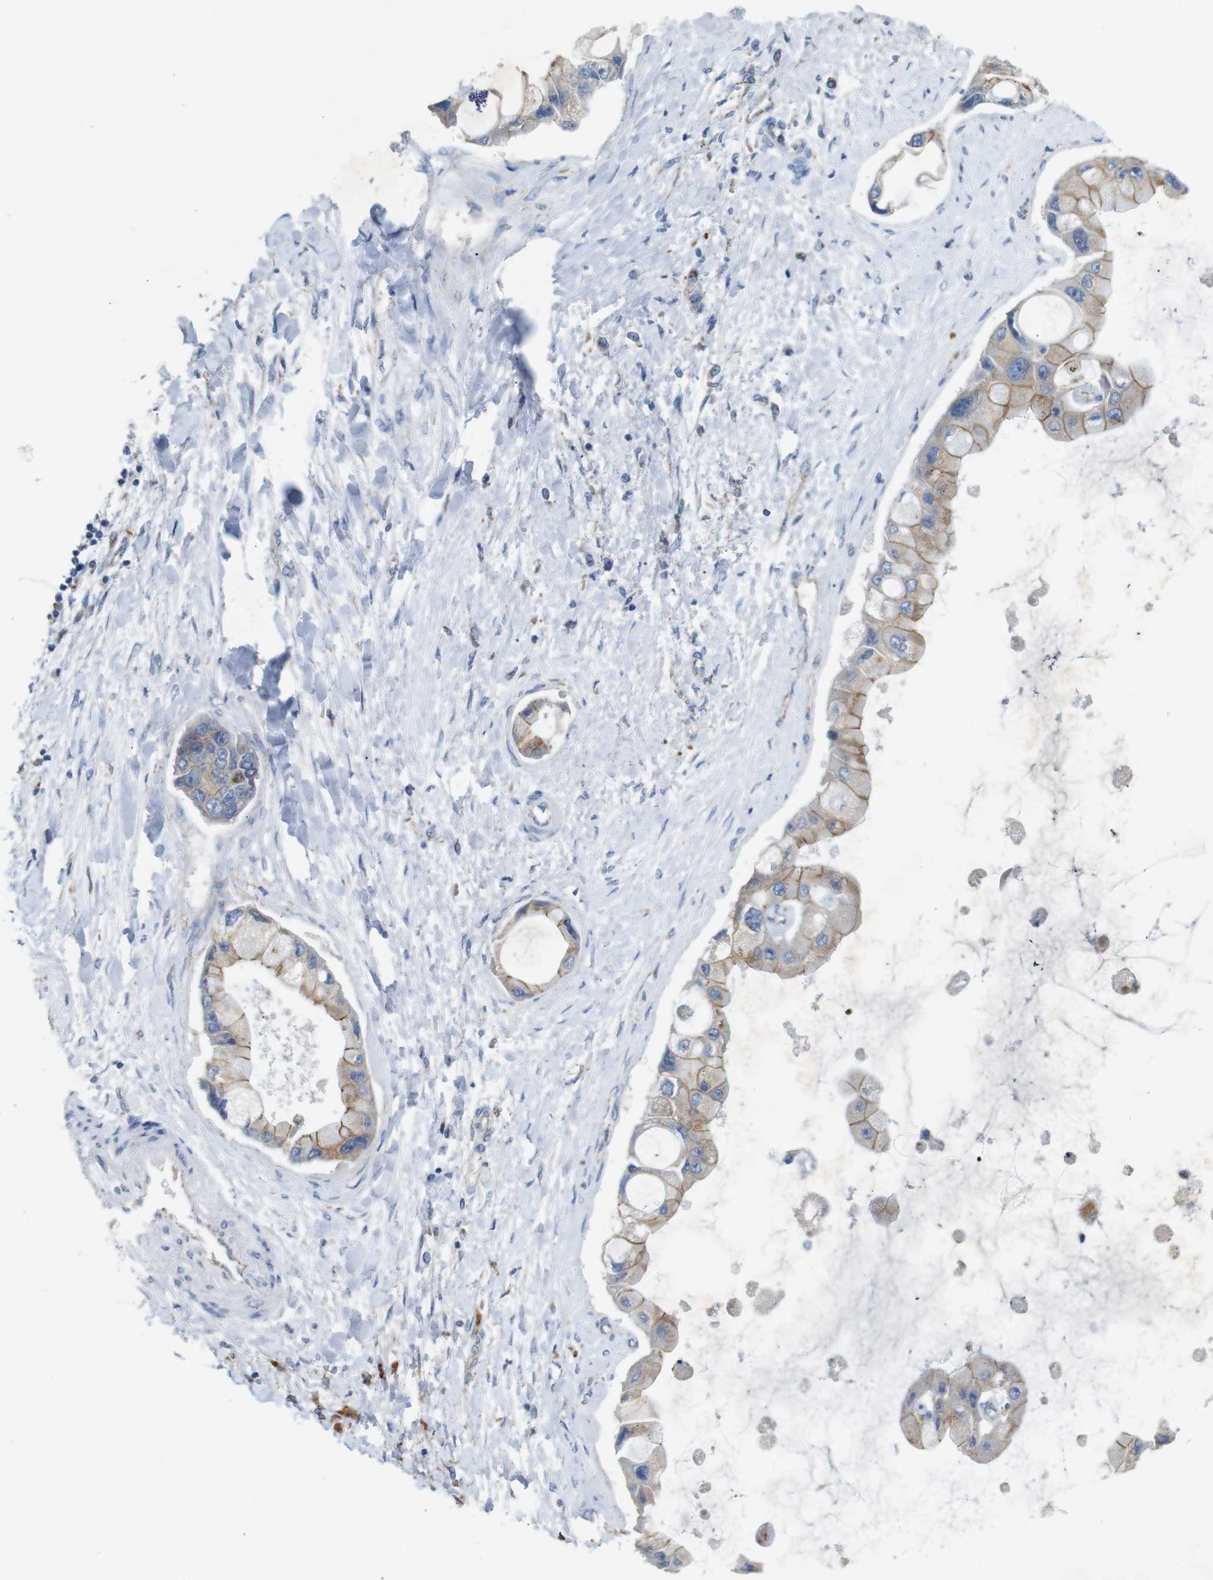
{"staining": {"intensity": "weak", "quantity": "25%-75%", "location": "cytoplasmic/membranous"}, "tissue": "liver cancer", "cell_type": "Tumor cells", "image_type": "cancer", "snomed": [{"axis": "morphology", "description": "Cholangiocarcinoma"}, {"axis": "topography", "description": "Liver"}], "caption": "The photomicrograph shows a brown stain indicating the presence of a protein in the cytoplasmic/membranous of tumor cells in cholangiocarcinoma (liver).", "gene": "NHLRC3", "patient": {"sex": "male", "age": 50}}